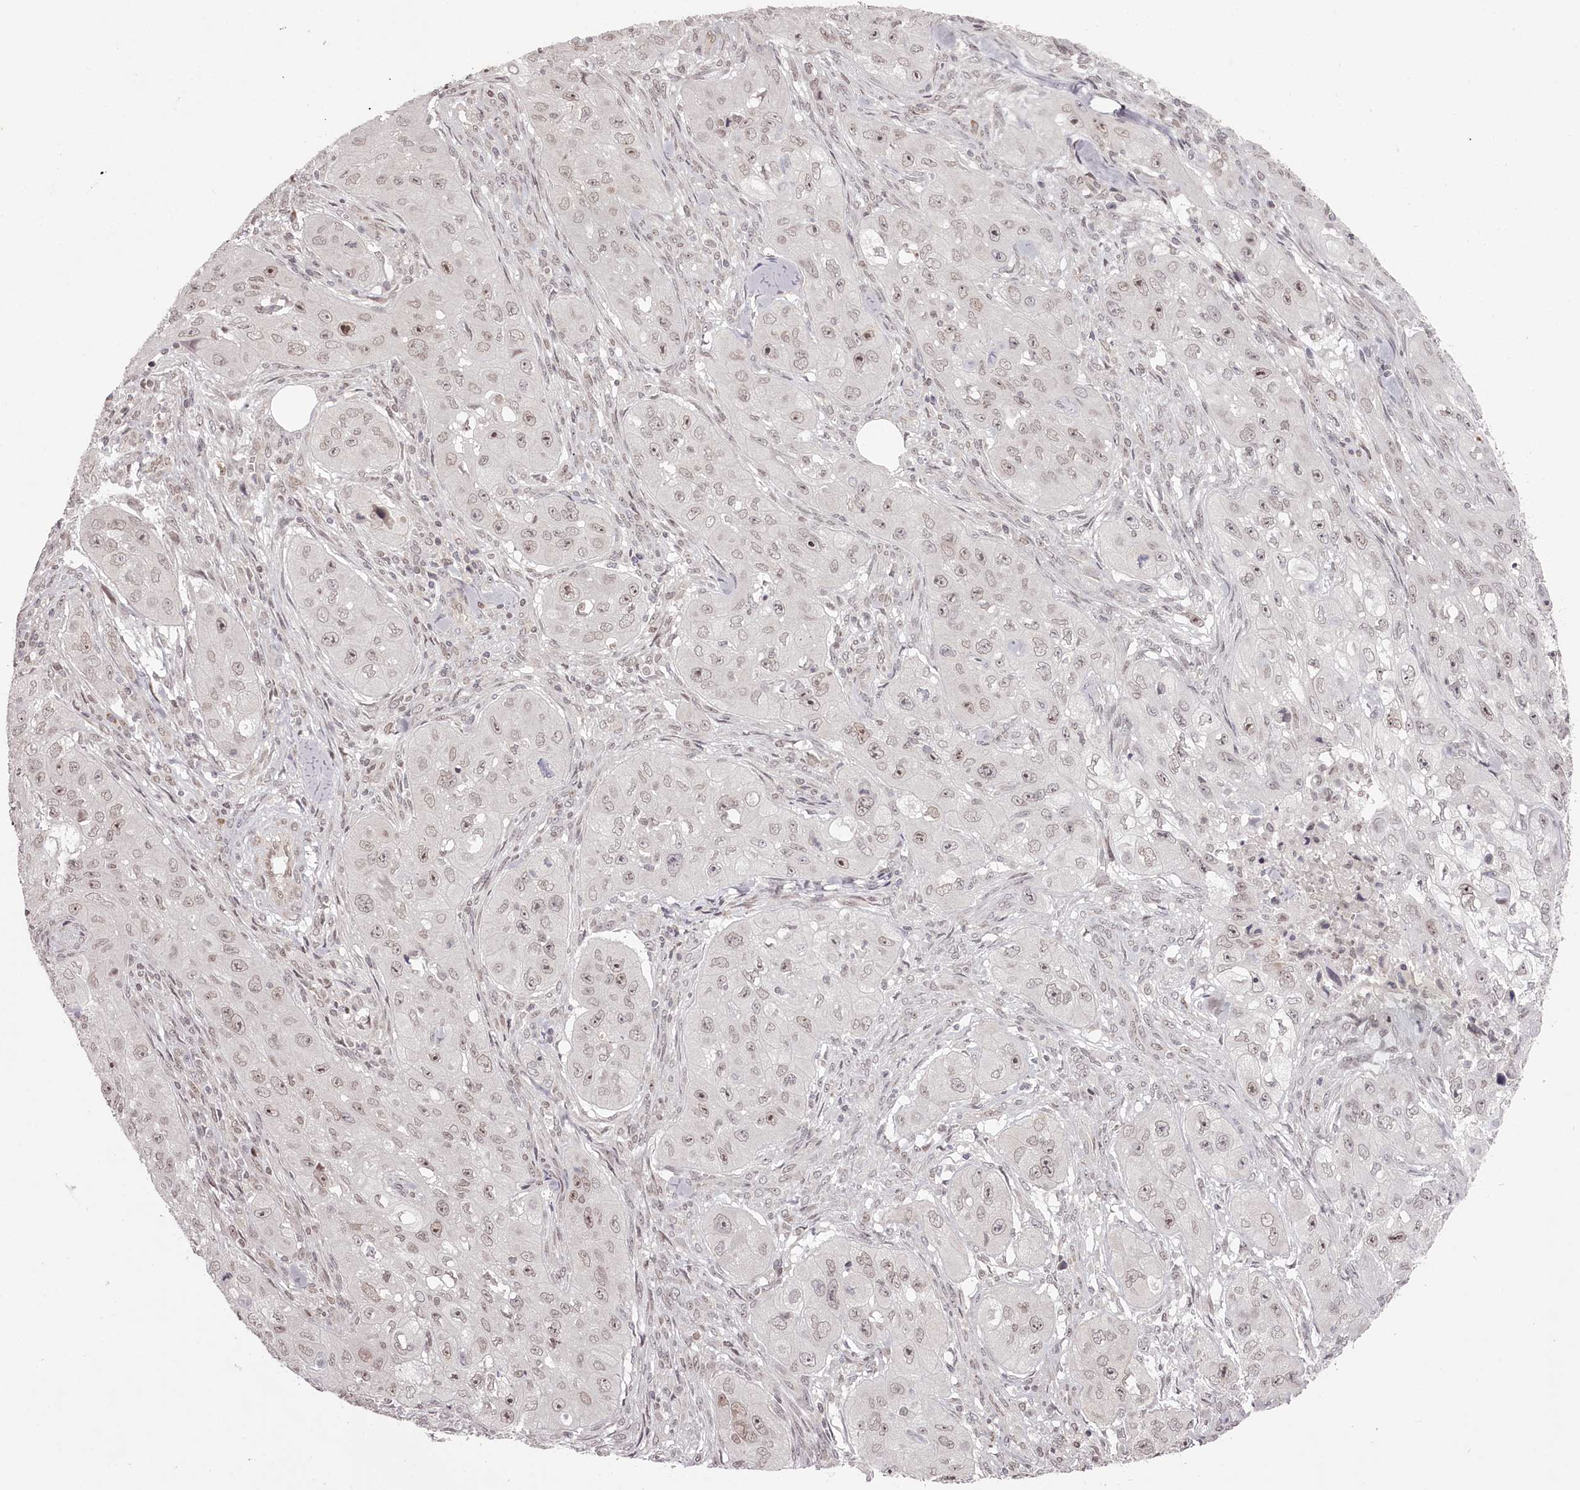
{"staining": {"intensity": "weak", "quantity": "25%-75%", "location": "nuclear"}, "tissue": "skin cancer", "cell_type": "Tumor cells", "image_type": "cancer", "snomed": [{"axis": "morphology", "description": "Squamous cell carcinoma, NOS"}, {"axis": "topography", "description": "Skin"}, {"axis": "topography", "description": "Subcutis"}], "caption": "Immunohistochemical staining of human skin cancer exhibits low levels of weak nuclear protein staining in about 25%-75% of tumor cells. (DAB (3,3'-diaminobenzidine) = brown stain, brightfield microscopy at high magnification).", "gene": "THYN1", "patient": {"sex": "male", "age": 73}}